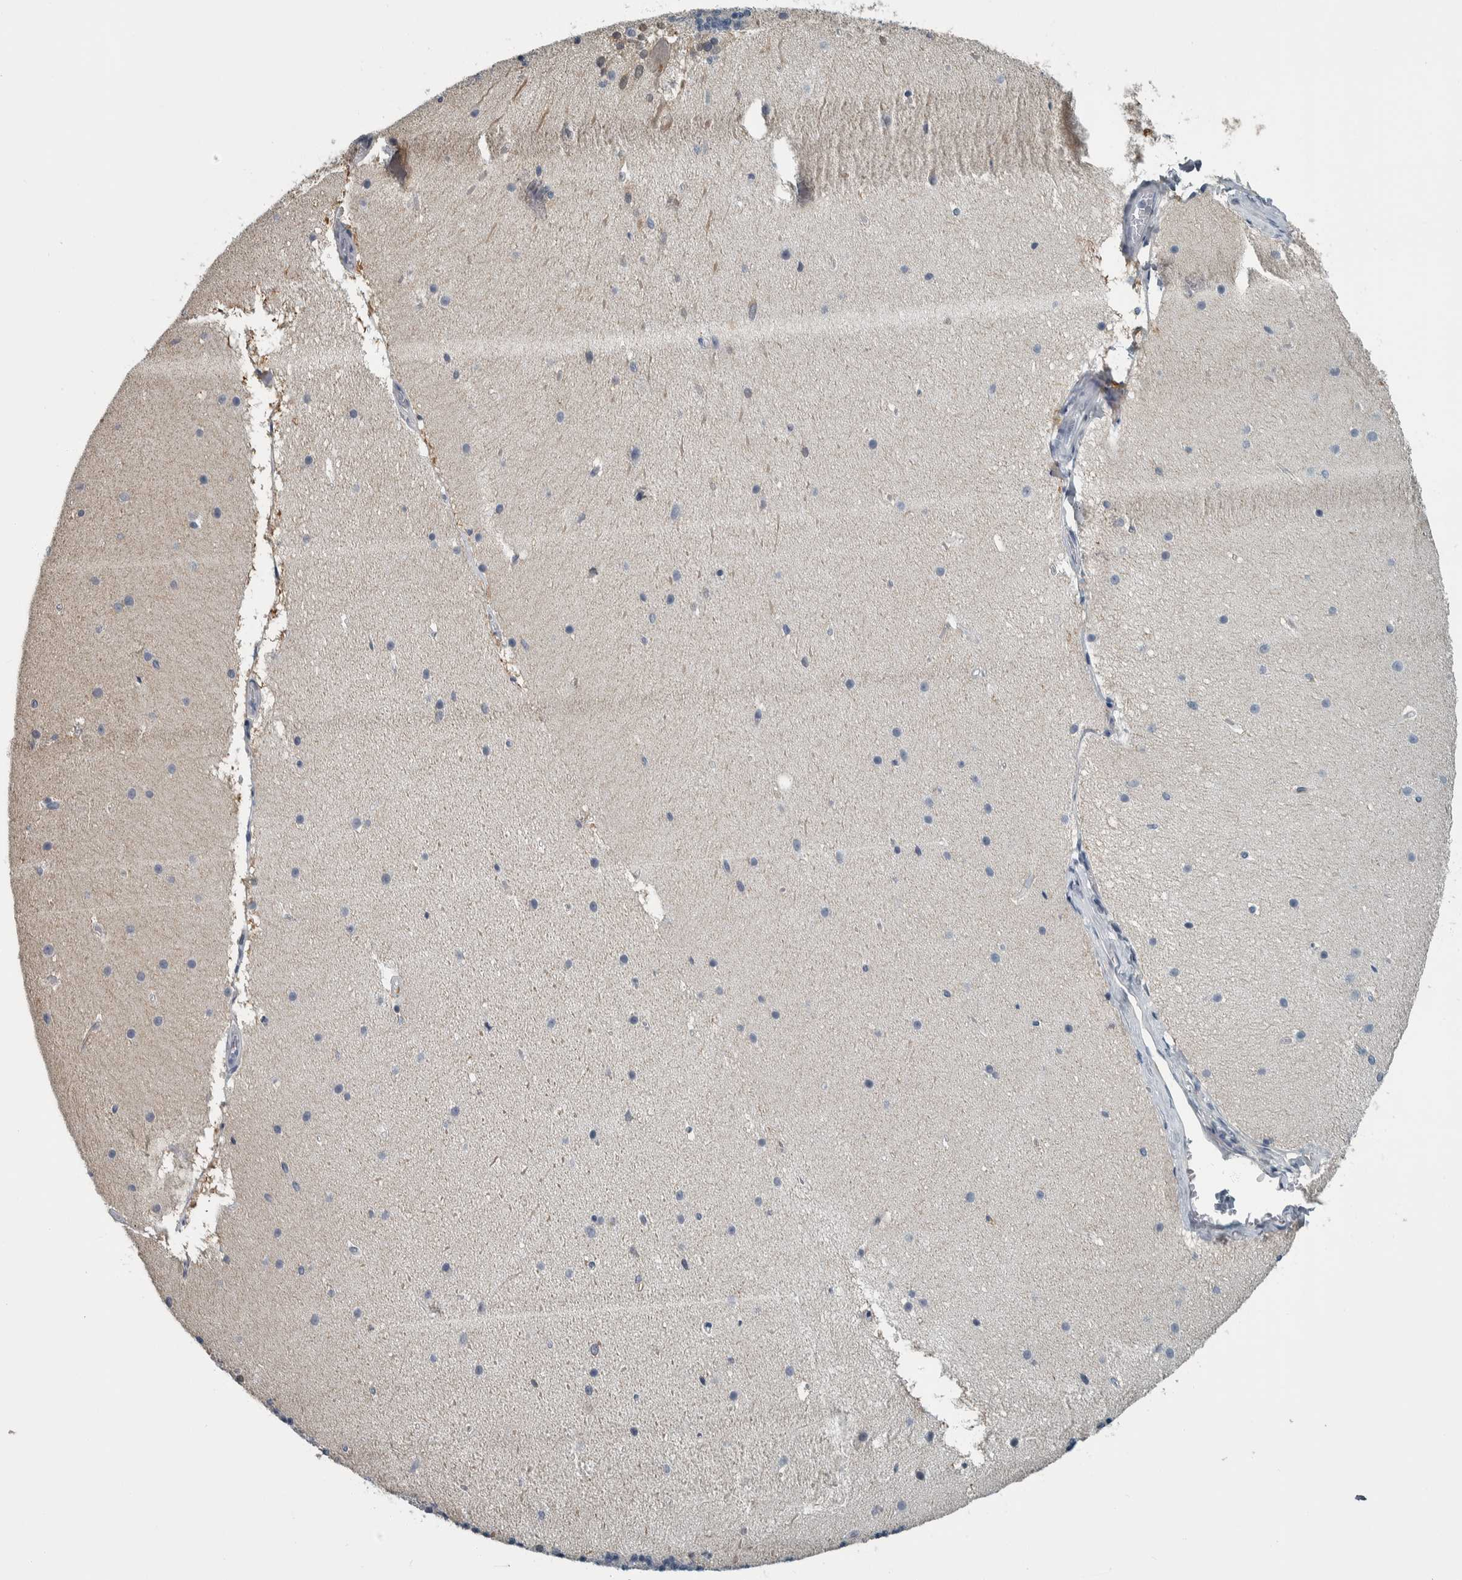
{"staining": {"intensity": "negative", "quantity": "none", "location": "none"}, "tissue": "cerebellum", "cell_type": "Cells in granular layer", "image_type": "normal", "snomed": [{"axis": "morphology", "description": "Normal tissue, NOS"}, {"axis": "topography", "description": "Cerebellum"}], "caption": "An image of cerebellum stained for a protein reveals no brown staining in cells in granular layer.", "gene": "CAVIN4", "patient": {"sex": "female", "age": 19}}